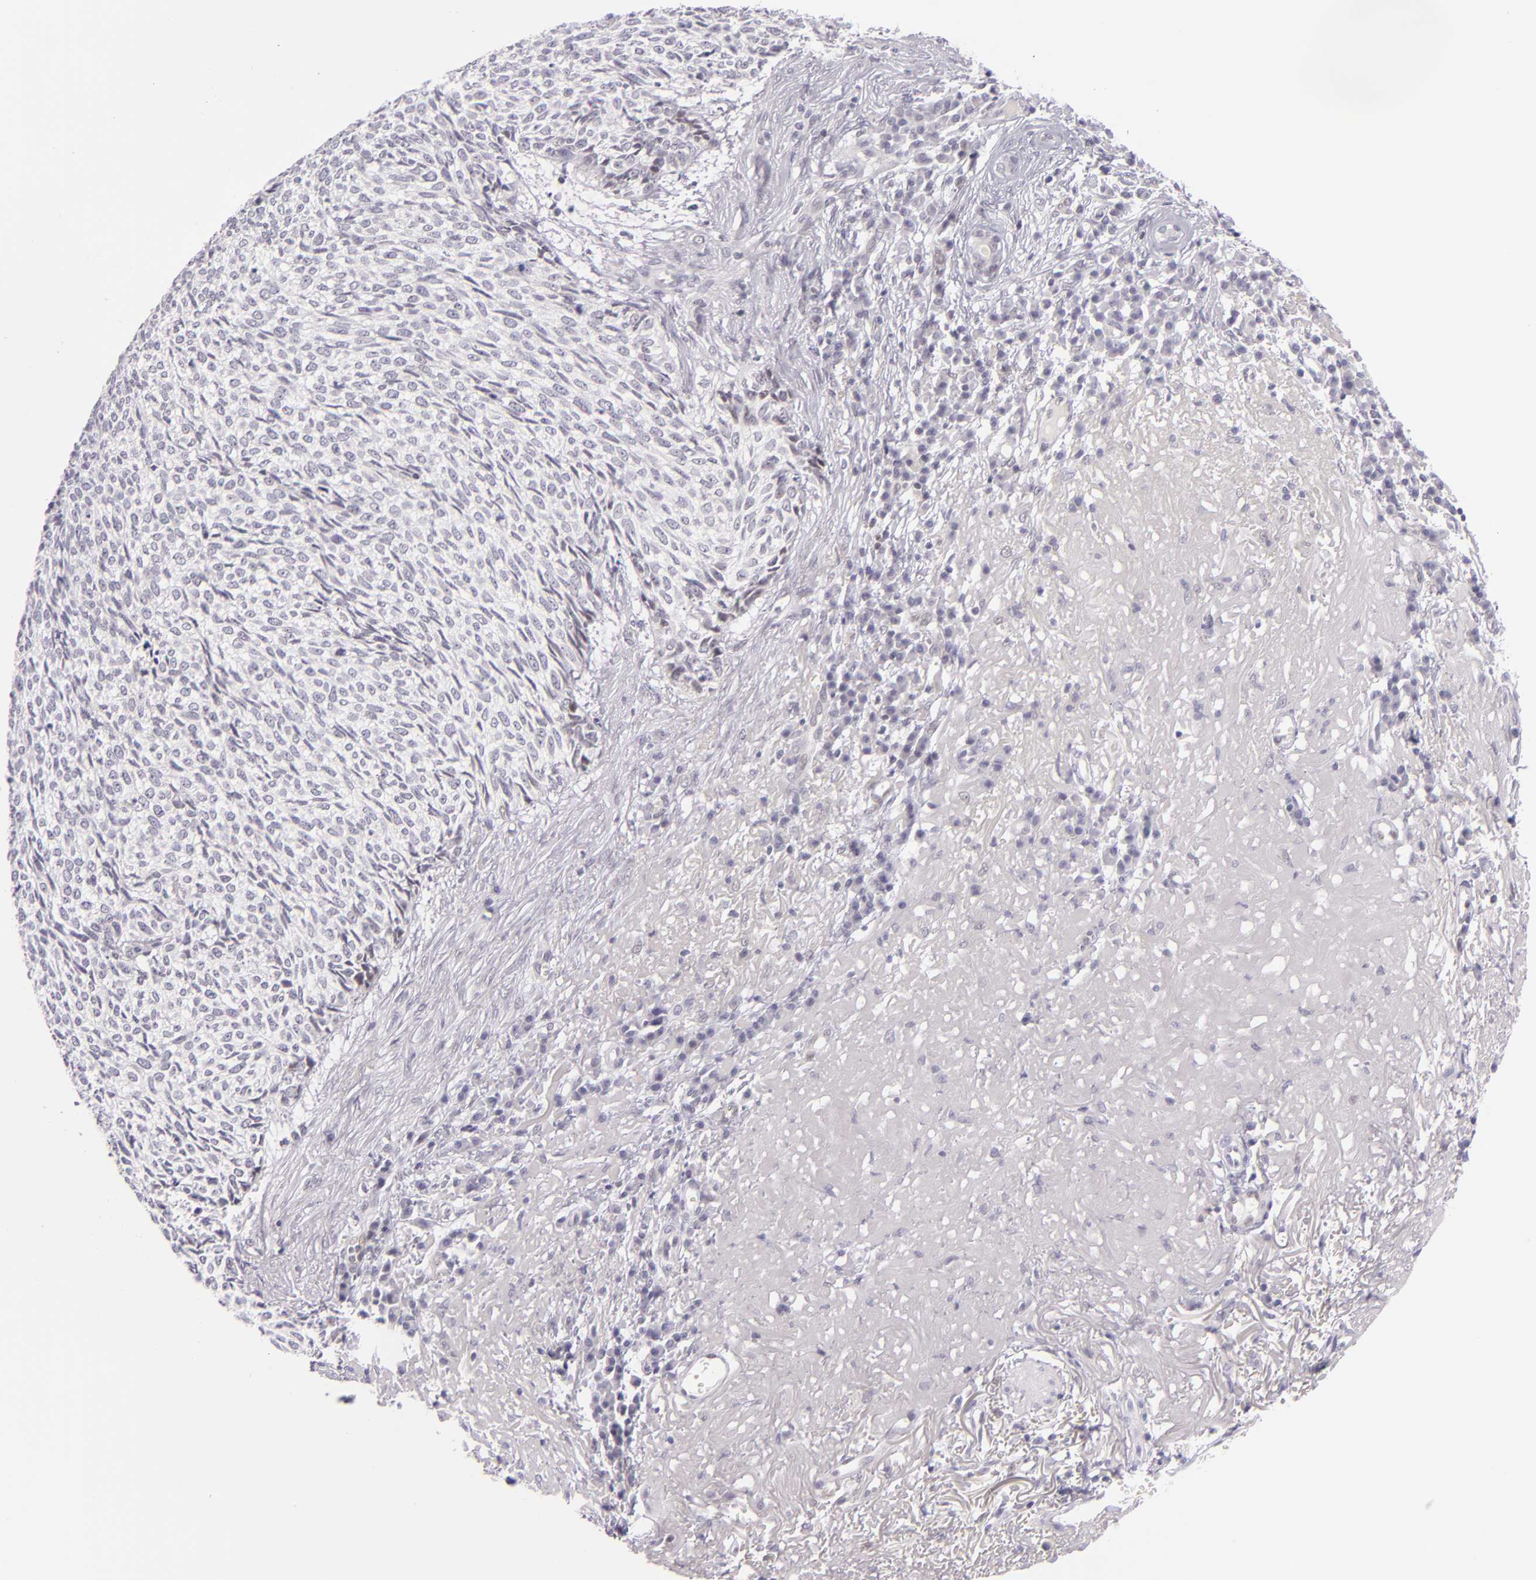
{"staining": {"intensity": "negative", "quantity": "none", "location": "none"}, "tissue": "skin cancer", "cell_type": "Tumor cells", "image_type": "cancer", "snomed": [{"axis": "morphology", "description": "Basal cell carcinoma"}, {"axis": "topography", "description": "Skin"}], "caption": "There is no significant positivity in tumor cells of basal cell carcinoma (skin).", "gene": "BCL3", "patient": {"sex": "female", "age": 89}}